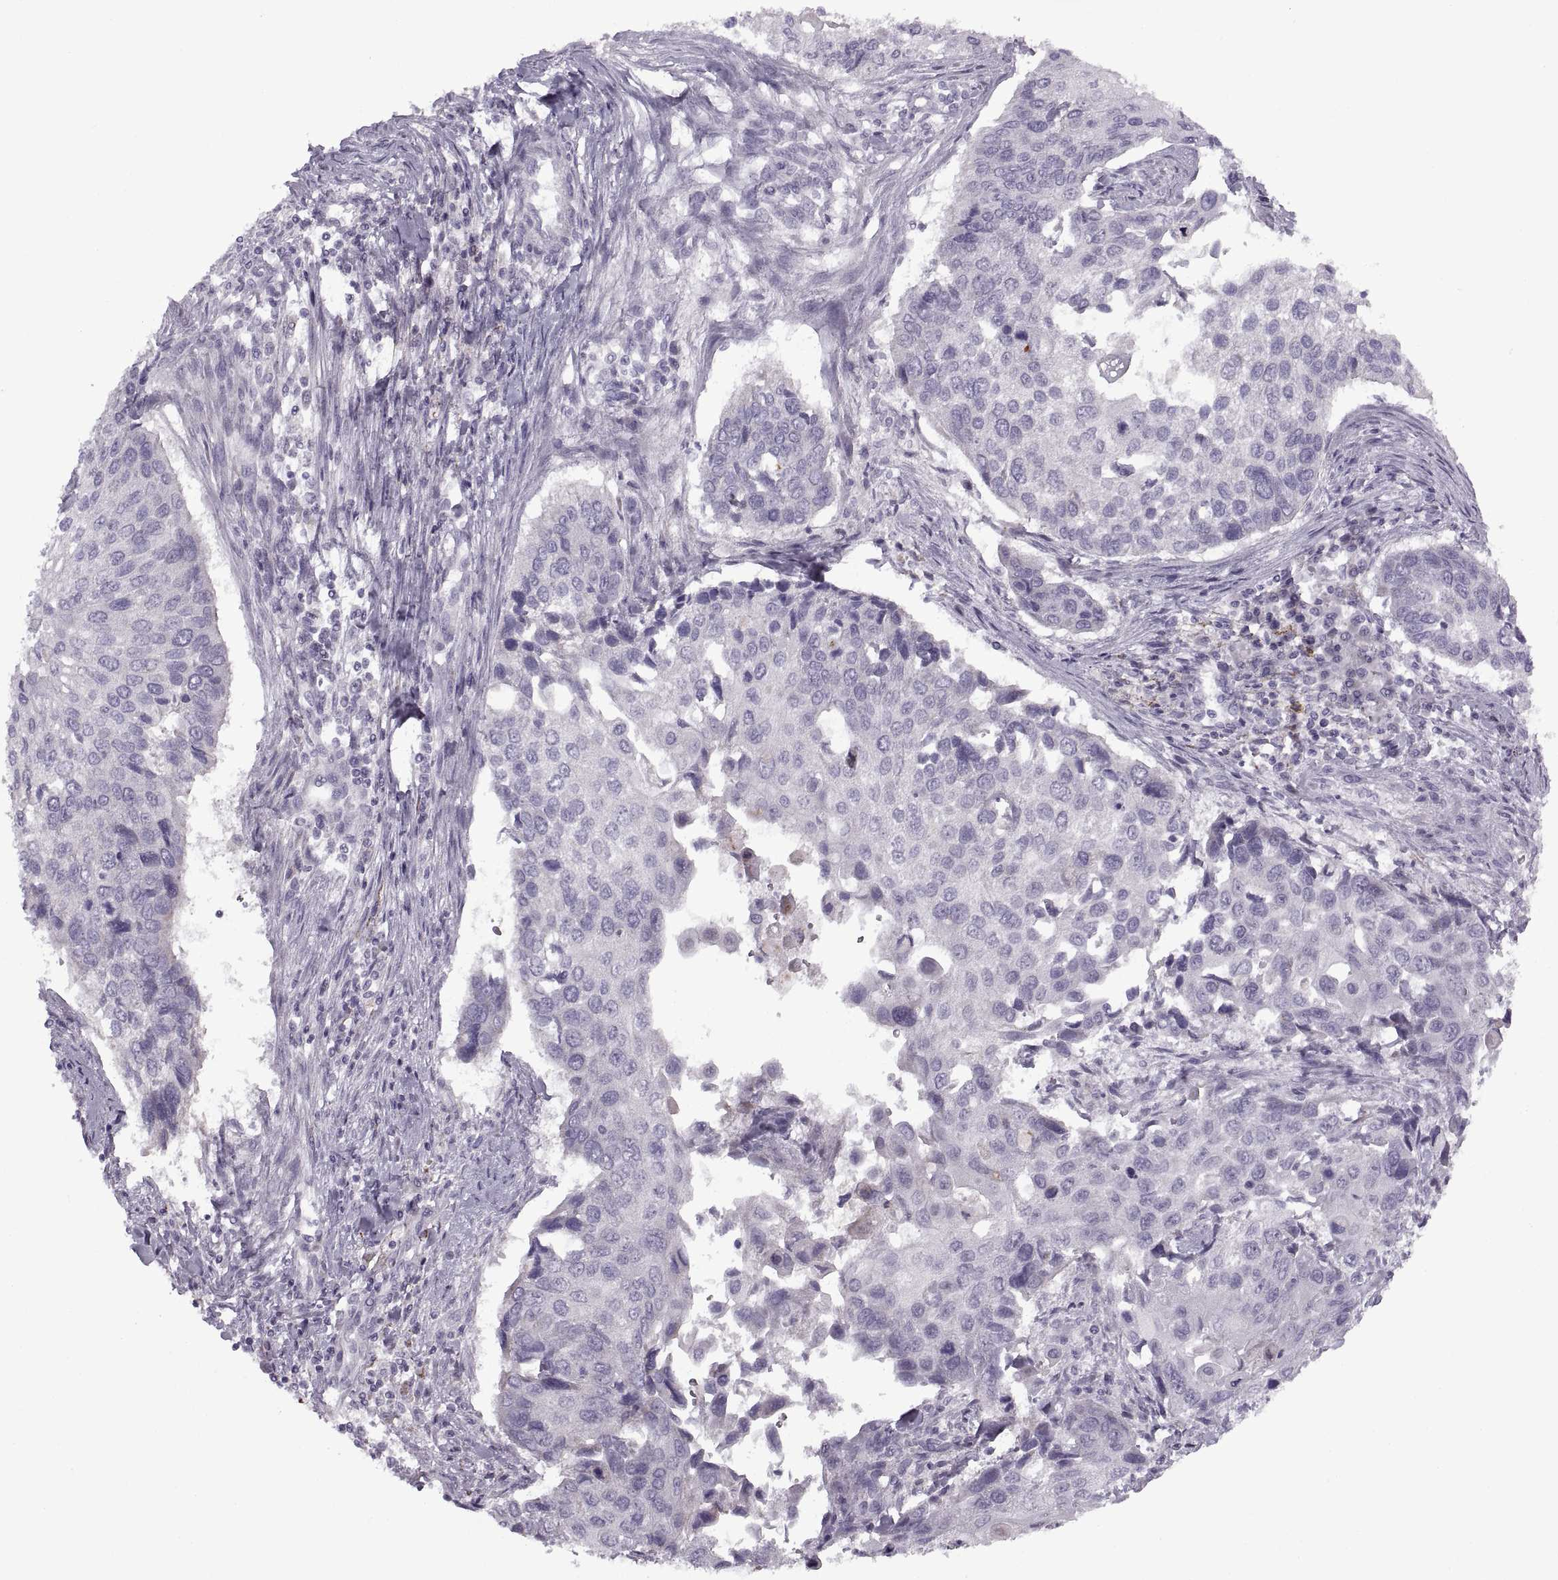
{"staining": {"intensity": "negative", "quantity": "none", "location": "none"}, "tissue": "lung cancer", "cell_type": "Tumor cells", "image_type": "cancer", "snomed": [{"axis": "morphology", "description": "Squamous cell carcinoma, NOS"}, {"axis": "morphology", "description": "Squamous cell carcinoma, metastatic, NOS"}, {"axis": "topography", "description": "Lung"}], "caption": "A histopathology image of lung cancer (metastatic squamous cell carcinoma) stained for a protein shows no brown staining in tumor cells. Brightfield microscopy of immunohistochemistry stained with DAB (3,3'-diaminobenzidine) (brown) and hematoxylin (blue), captured at high magnification.", "gene": "PIERCE1", "patient": {"sex": "male", "age": 63}}